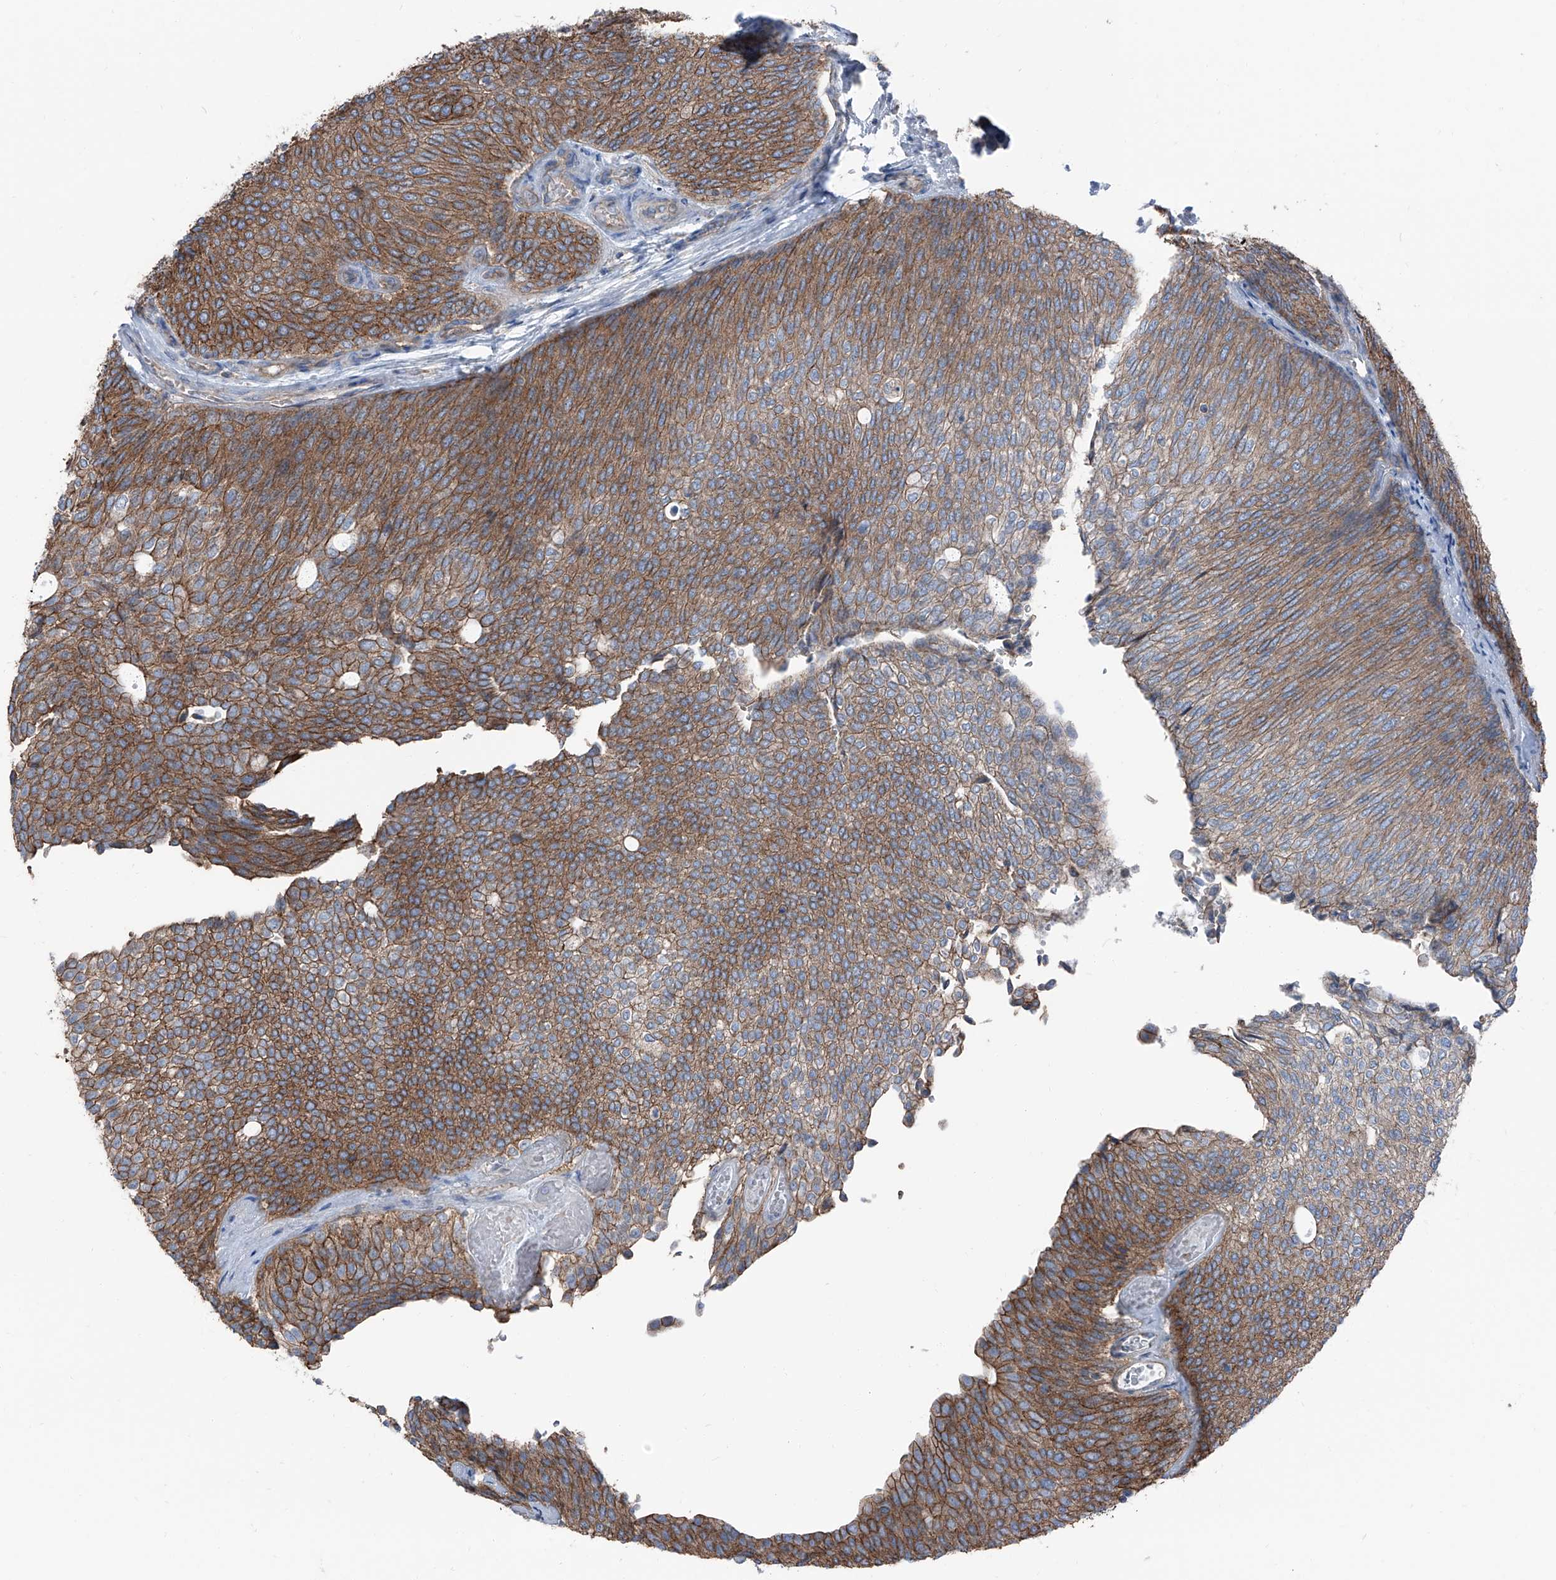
{"staining": {"intensity": "moderate", "quantity": ">75%", "location": "cytoplasmic/membranous"}, "tissue": "urothelial cancer", "cell_type": "Tumor cells", "image_type": "cancer", "snomed": [{"axis": "morphology", "description": "Urothelial carcinoma, Low grade"}, {"axis": "topography", "description": "Urinary bladder"}], "caption": "An immunohistochemistry image of tumor tissue is shown. Protein staining in brown labels moderate cytoplasmic/membranous positivity in urothelial carcinoma (low-grade) within tumor cells.", "gene": "GPR142", "patient": {"sex": "female", "age": 79}}